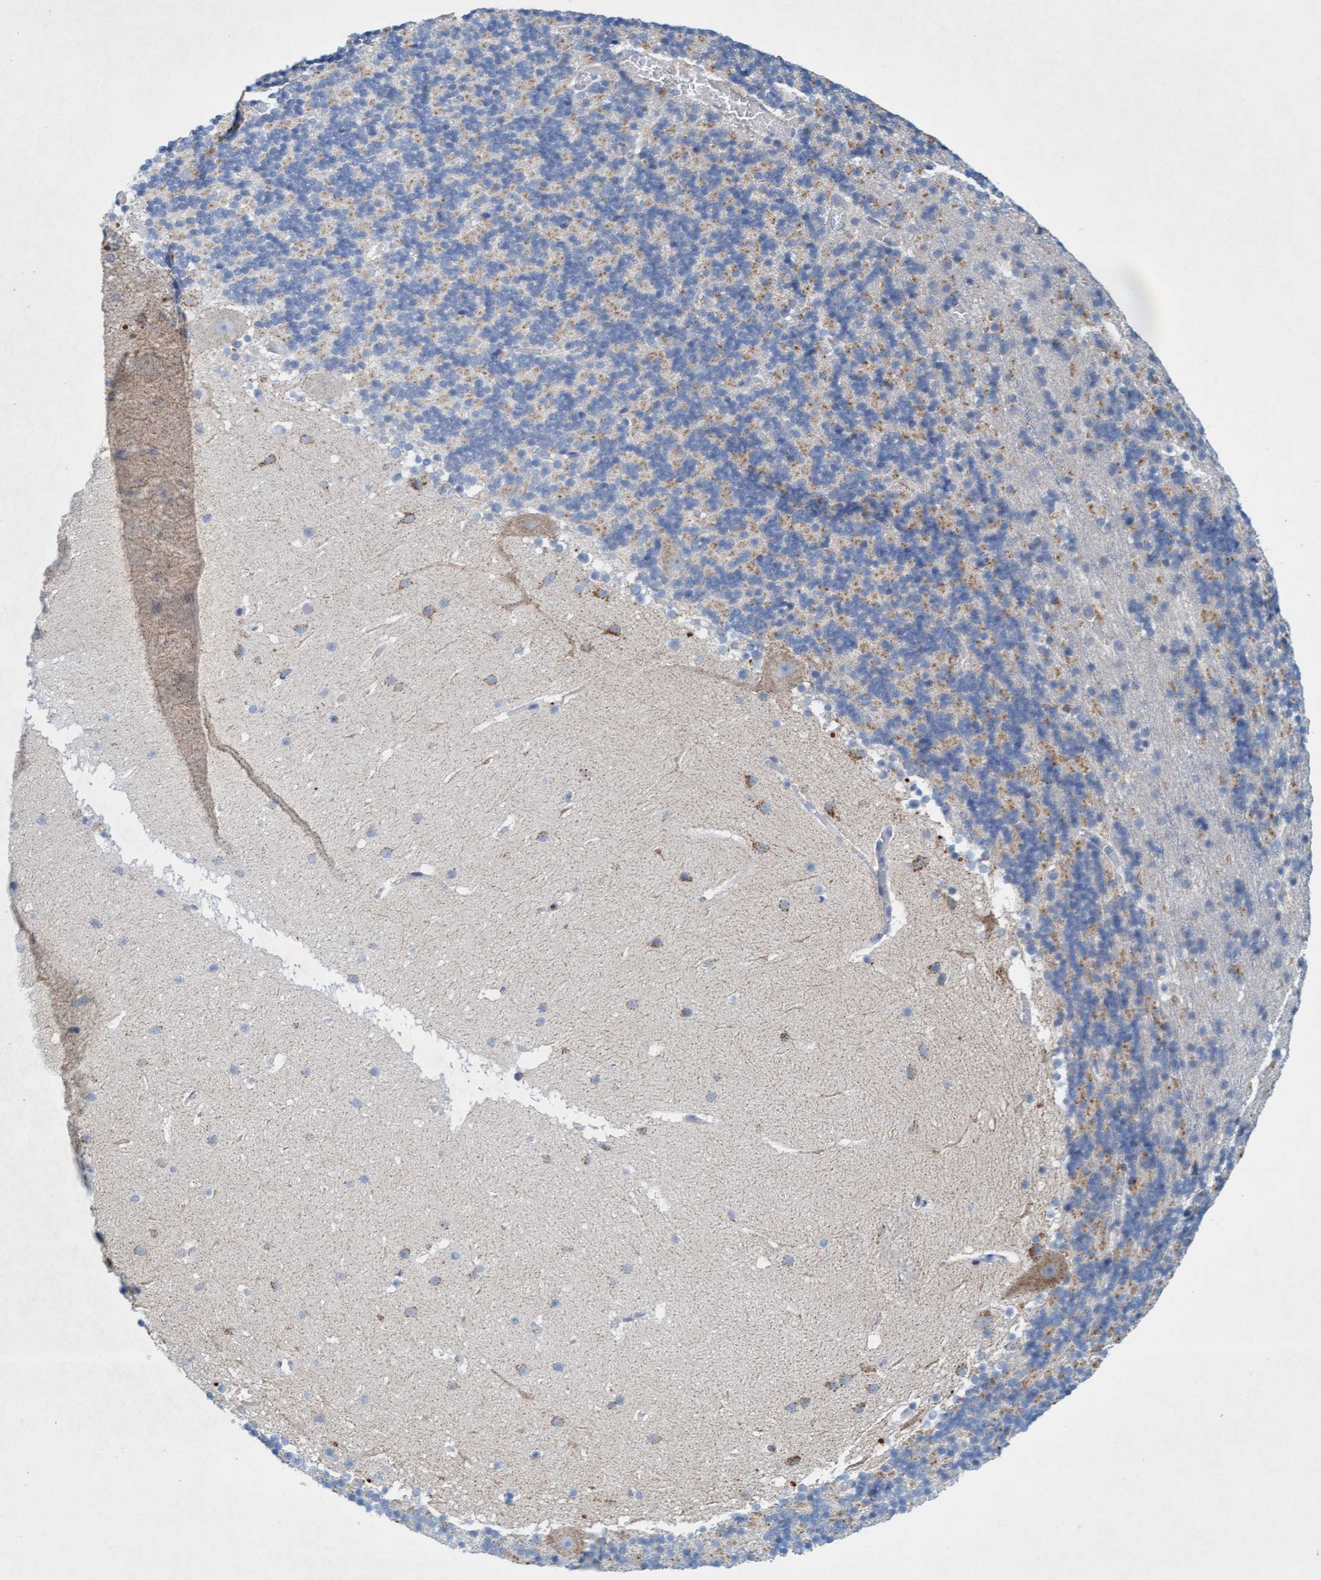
{"staining": {"intensity": "moderate", "quantity": "25%-75%", "location": "cytoplasmic/membranous"}, "tissue": "cerebellum", "cell_type": "Cells in granular layer", "image_type": "normal", "snomed": [{"axis": "morphology", "description": "Normal tissue, NOS"}, {"axis": "topography", "description": "Cerebellum"}], "caption": "IHC image of normal cerebellum: cerebellum stained using IHC shows medium levels of moderate protein expression localized specifically in the cytoplasmic/membranous of cells in granular layer, appearing as a cytoplasmic/membranous brown color.", "gene": "SGSH", "patient": {"sex": "male", "age": 45}}